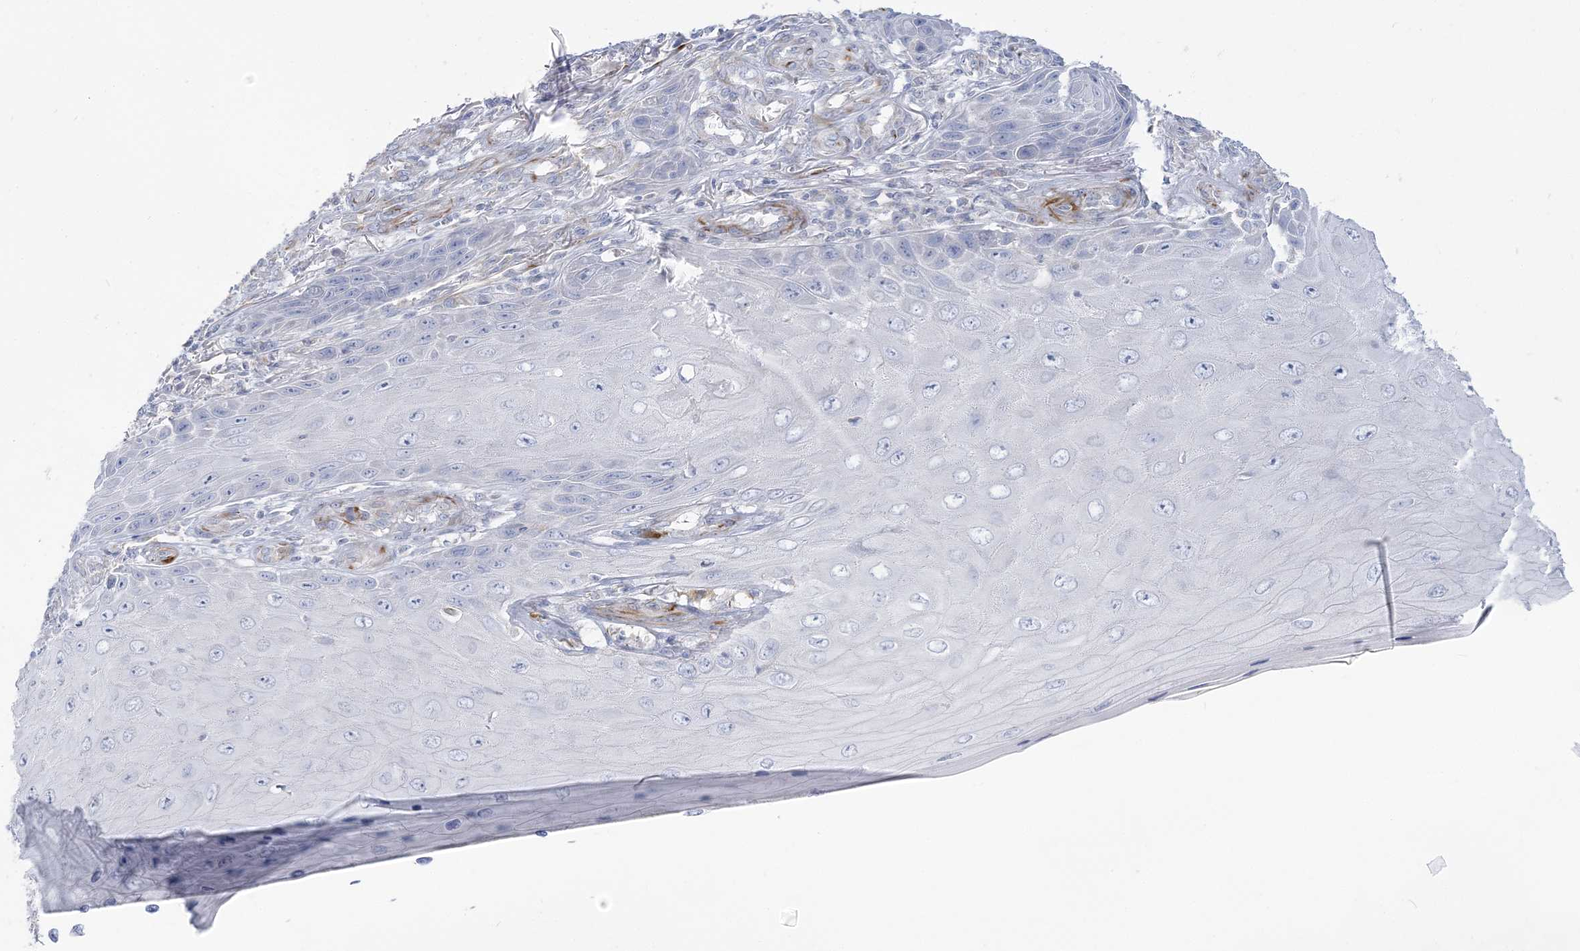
{"staining": {"intensity": "negative", "quantity": "none", "location": "none"}, "tissue": "skin cancer", "cell_type": "Tumor cells", "image_type": "cancer", "snomed": [{"axis": "morphology", "description": "Squamous cell carcinoma, NOS"}, {"axis": "topography", "description": "Skin"}], "caption": "This is a micrograph of immunohistochemistry (IHC) staining of skin cancer (squamous cell carcinoma), which shows no positivity in tumor cells.", "gene": "GPAT2", "patient": {"sex": "female", "age": 73}}